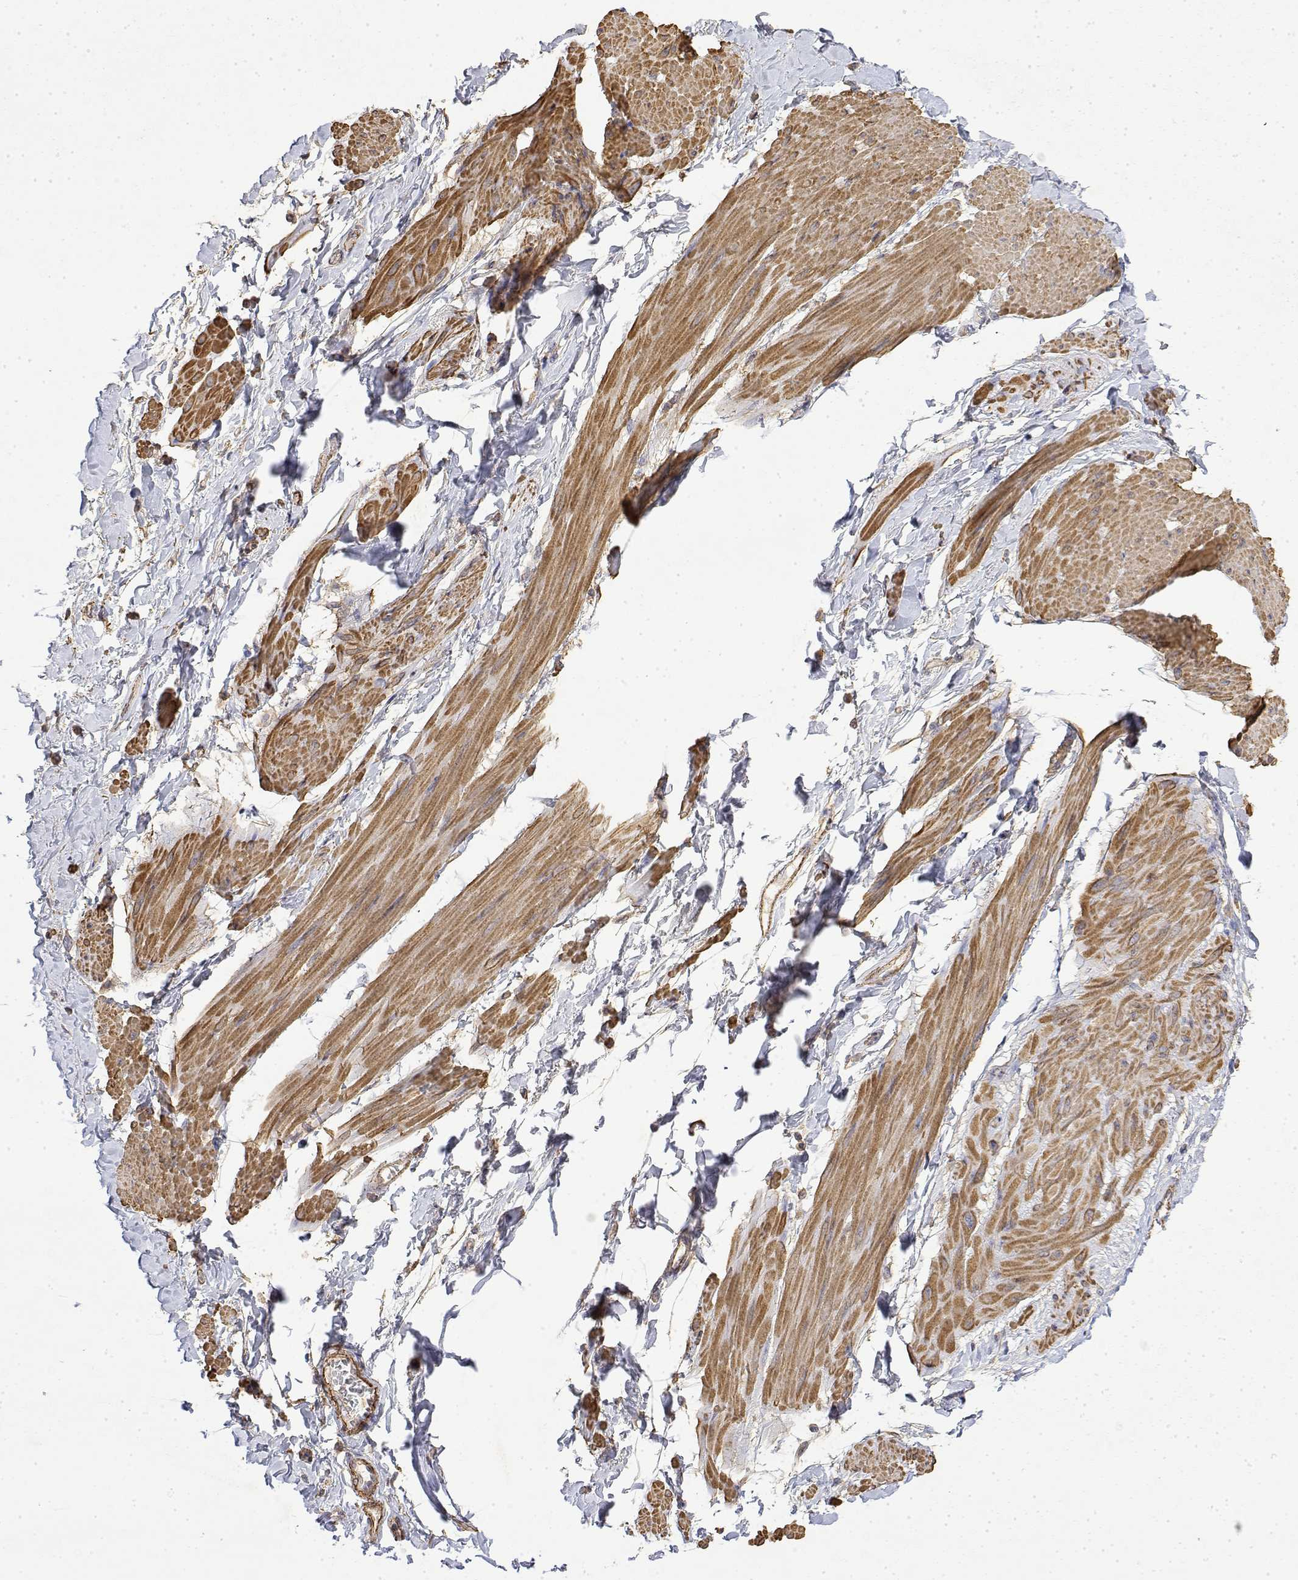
{"staining": {"intensity": "negative", "quantity": "none", "location": "none"}, "tissue": "adipose tissue", "cell_type": "Adipocytes", "image_type": "normal", "snomed": [{"axis": "morphology", "description": "Normal tissue, NOS"}, {"axis": "topography", "description": "Urinary bladder"}, {"axis": "topography", "description": "Peripheral nerve tissue"}], "caption": "Adipocytes show no significant expression in normal adipose tissue.", "gene": "SOWAHD", "patient": {"sex": "female", "age": 60}}